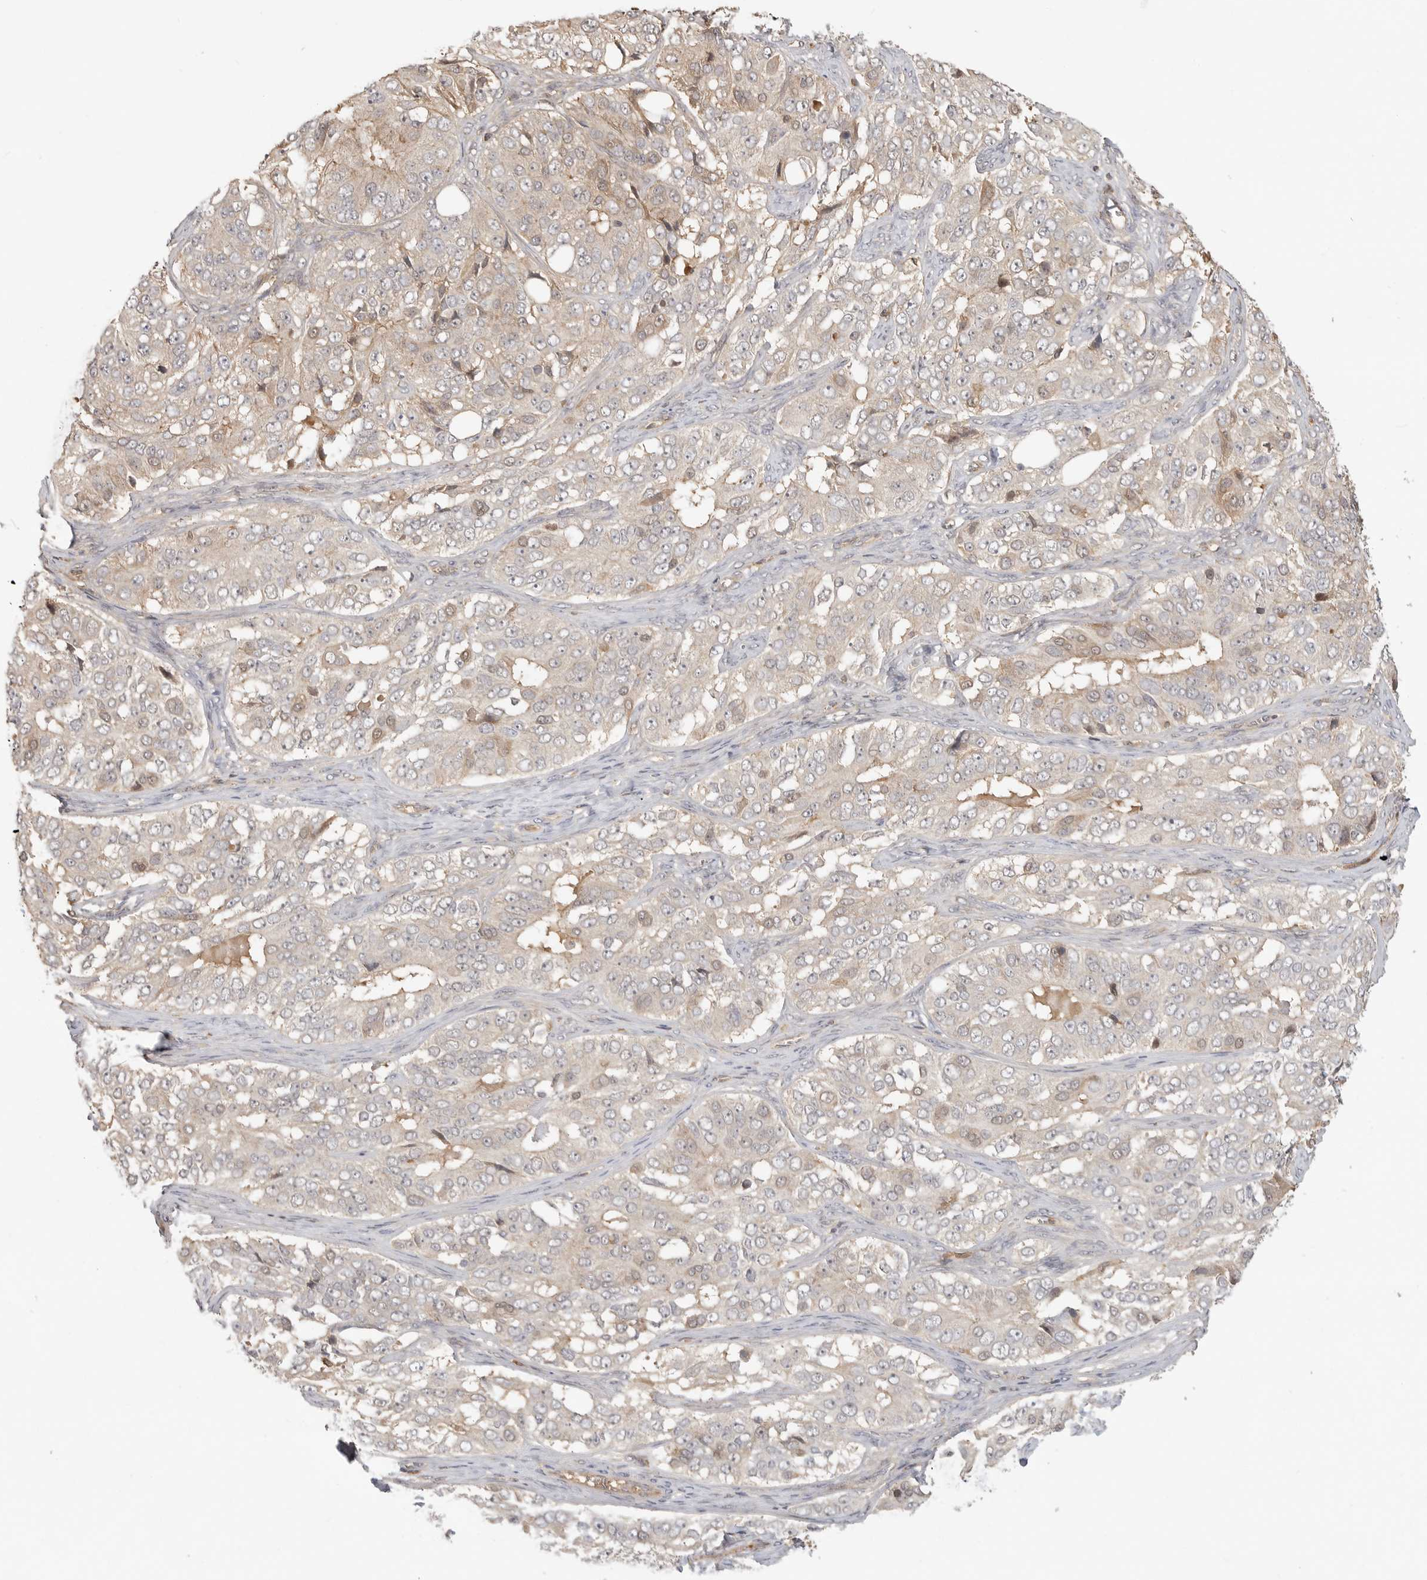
{"staining": {"intensity": "weak", "quantity": "25%-75%", "location": "cytoplasmic/membranous"}, "tissue": "ovarian cancer", "cell_type": "Tumor cells", "image_type": "cancer", "snomed": [{"axis": "morphology", "description": "Carcinoma, endometroid"}, {"axis": "topography", "description": "Ovary"}], "caption": "Ovarian cancer stained with immunohistochemistry (IHC) displays weak cytoplasmic/membranous positivity in approximately 25%-75% of tumor cells. (brown staining indicates protein expression, while blue staining denotes nuclei).", "gene": "CLDN12", "patient": {"sex": "female", "age": 51}}